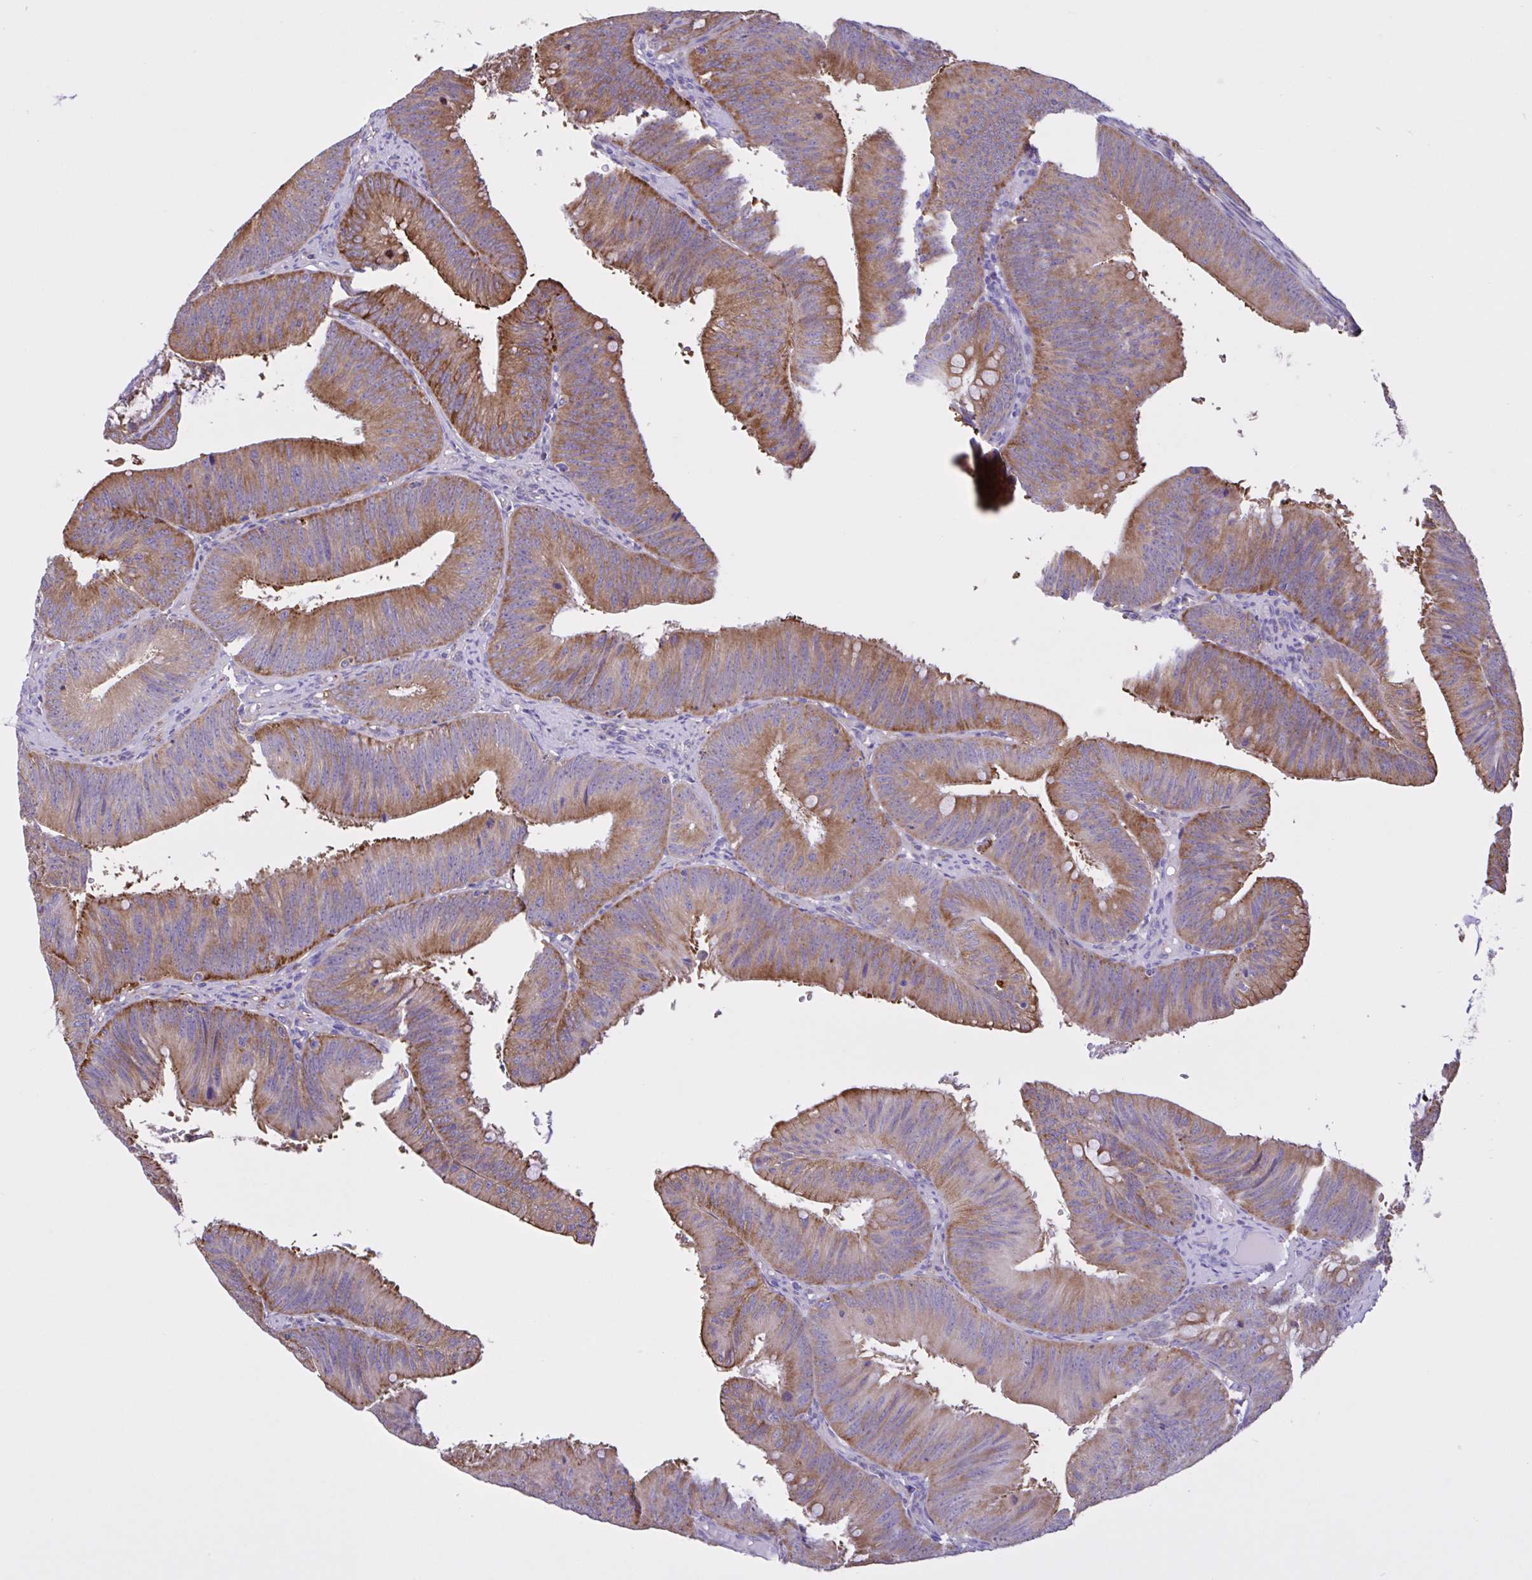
{"staining": {"intensity": "moderate", "quantity": ">75%", "location": "cytoplasmic/membranous"}, "tissue": "colorectal cancer", "cell_type": "Tumor cells", "image_type": "cancer", "snomed": [{"axis": "morphology", "description": "Adenocarcinoma, NOS"}, {"axis": "topography", "description": "Colon"}], "caption": "IHC of human colorectal cancer (adenocarcinoma) shows medium levels of moderate cytoplasmic/membranous staining in about >75% of tumor cells.", "gene": "OR51M1", "patient": {"sex": "male", "age": 84}}